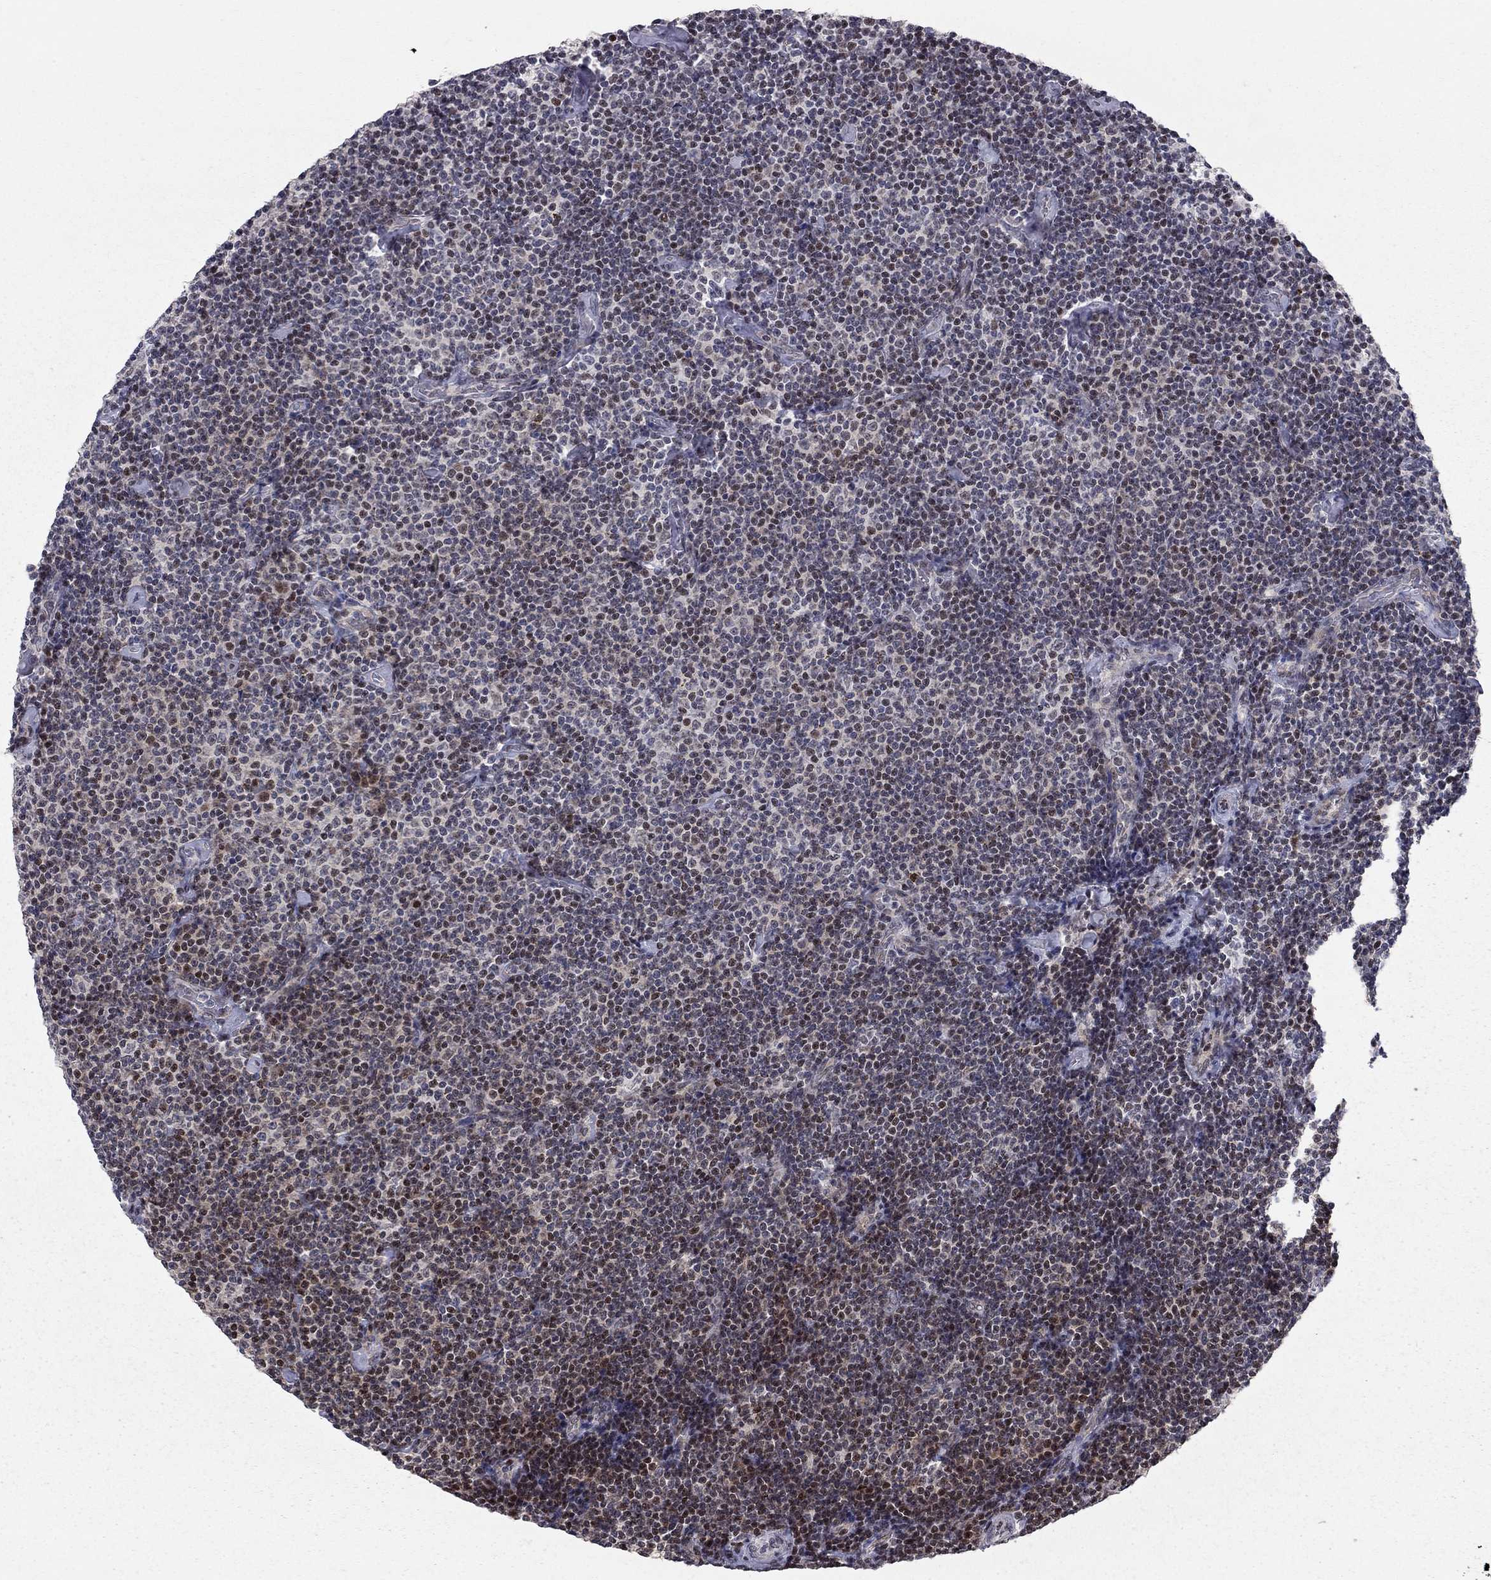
{"staining": {"intensity": "moderate", "quantity": "<25%", "location": "nuclear"}, "tissue": "lymphoma", "cell_type": "Tumor cells", "image_type": "cancer", "snomed": [{"axis": "morphology", "description": "Malignant lymphoma, non-Hodgkin's type, Low grade"}, {"axis": "topography", "description": "Lymph node"}], "caption": "Protein staining by immunohistochemistry (IHC) exhibits moderate nuclear expression in approximately <25% of tumor cells in lymphoma.", "gene": "HDAC3", "patient": {"sex": "male", "age": 81}}